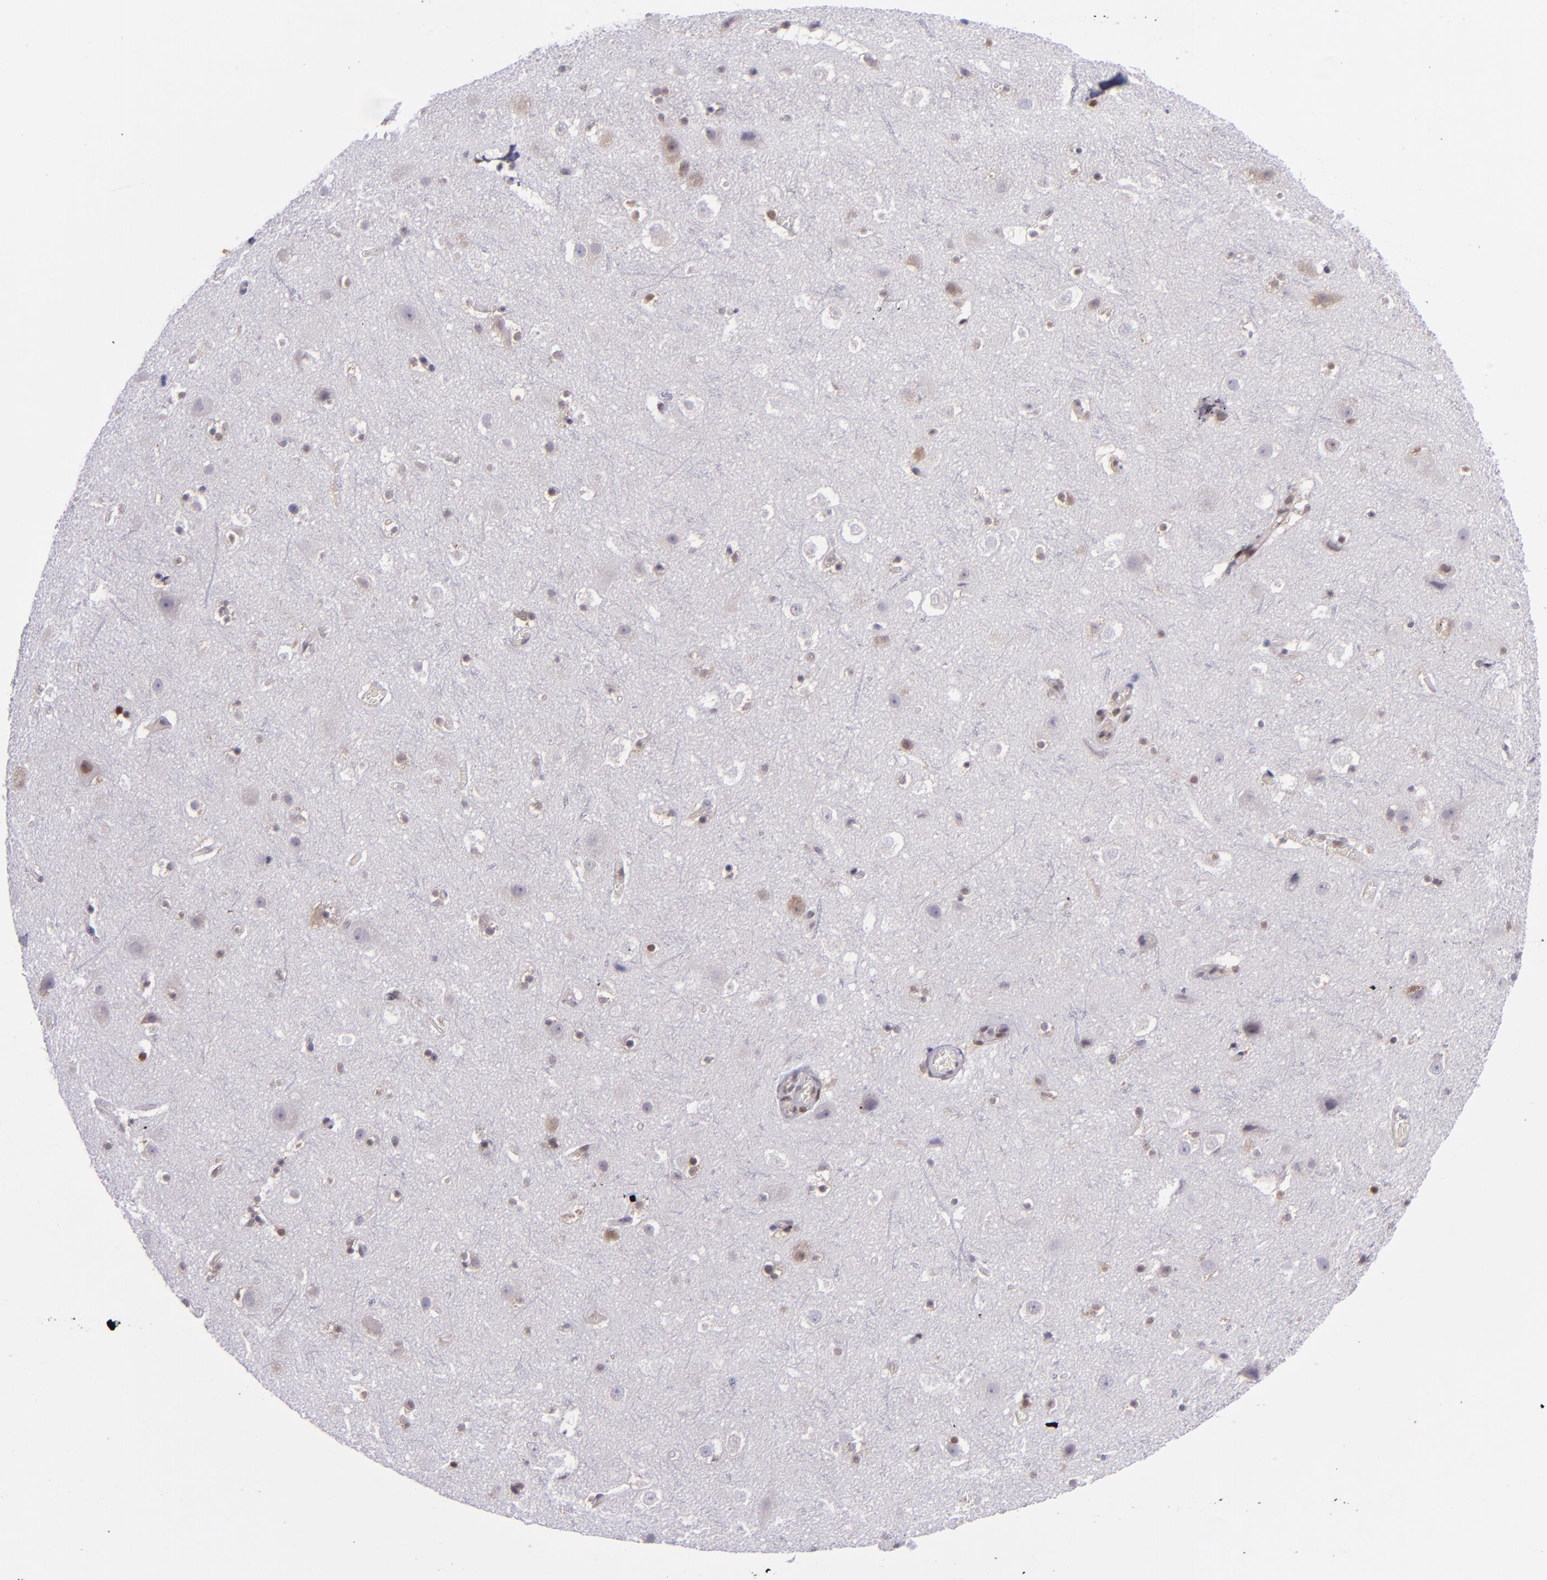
{"staining": {"intensity": "weak", "quantity": "<25%", "location": "nuclear"}, "tissue": "cerebral cortex", "cell_type": "Endothelial cells", "image_type": "normal", "snomed": [{"axis": "morphology", "description": "Normal tissue, NOS"}, {"axis": "topography", "description": "Cerebral cortex"}], "caption": "DAB immunohistochemical staining of benign human cerebral cortex demonstrates no significant positivity in endothelial cells.", "gene": "BAG1", "patient": {"sex": "male", "age": 45}}